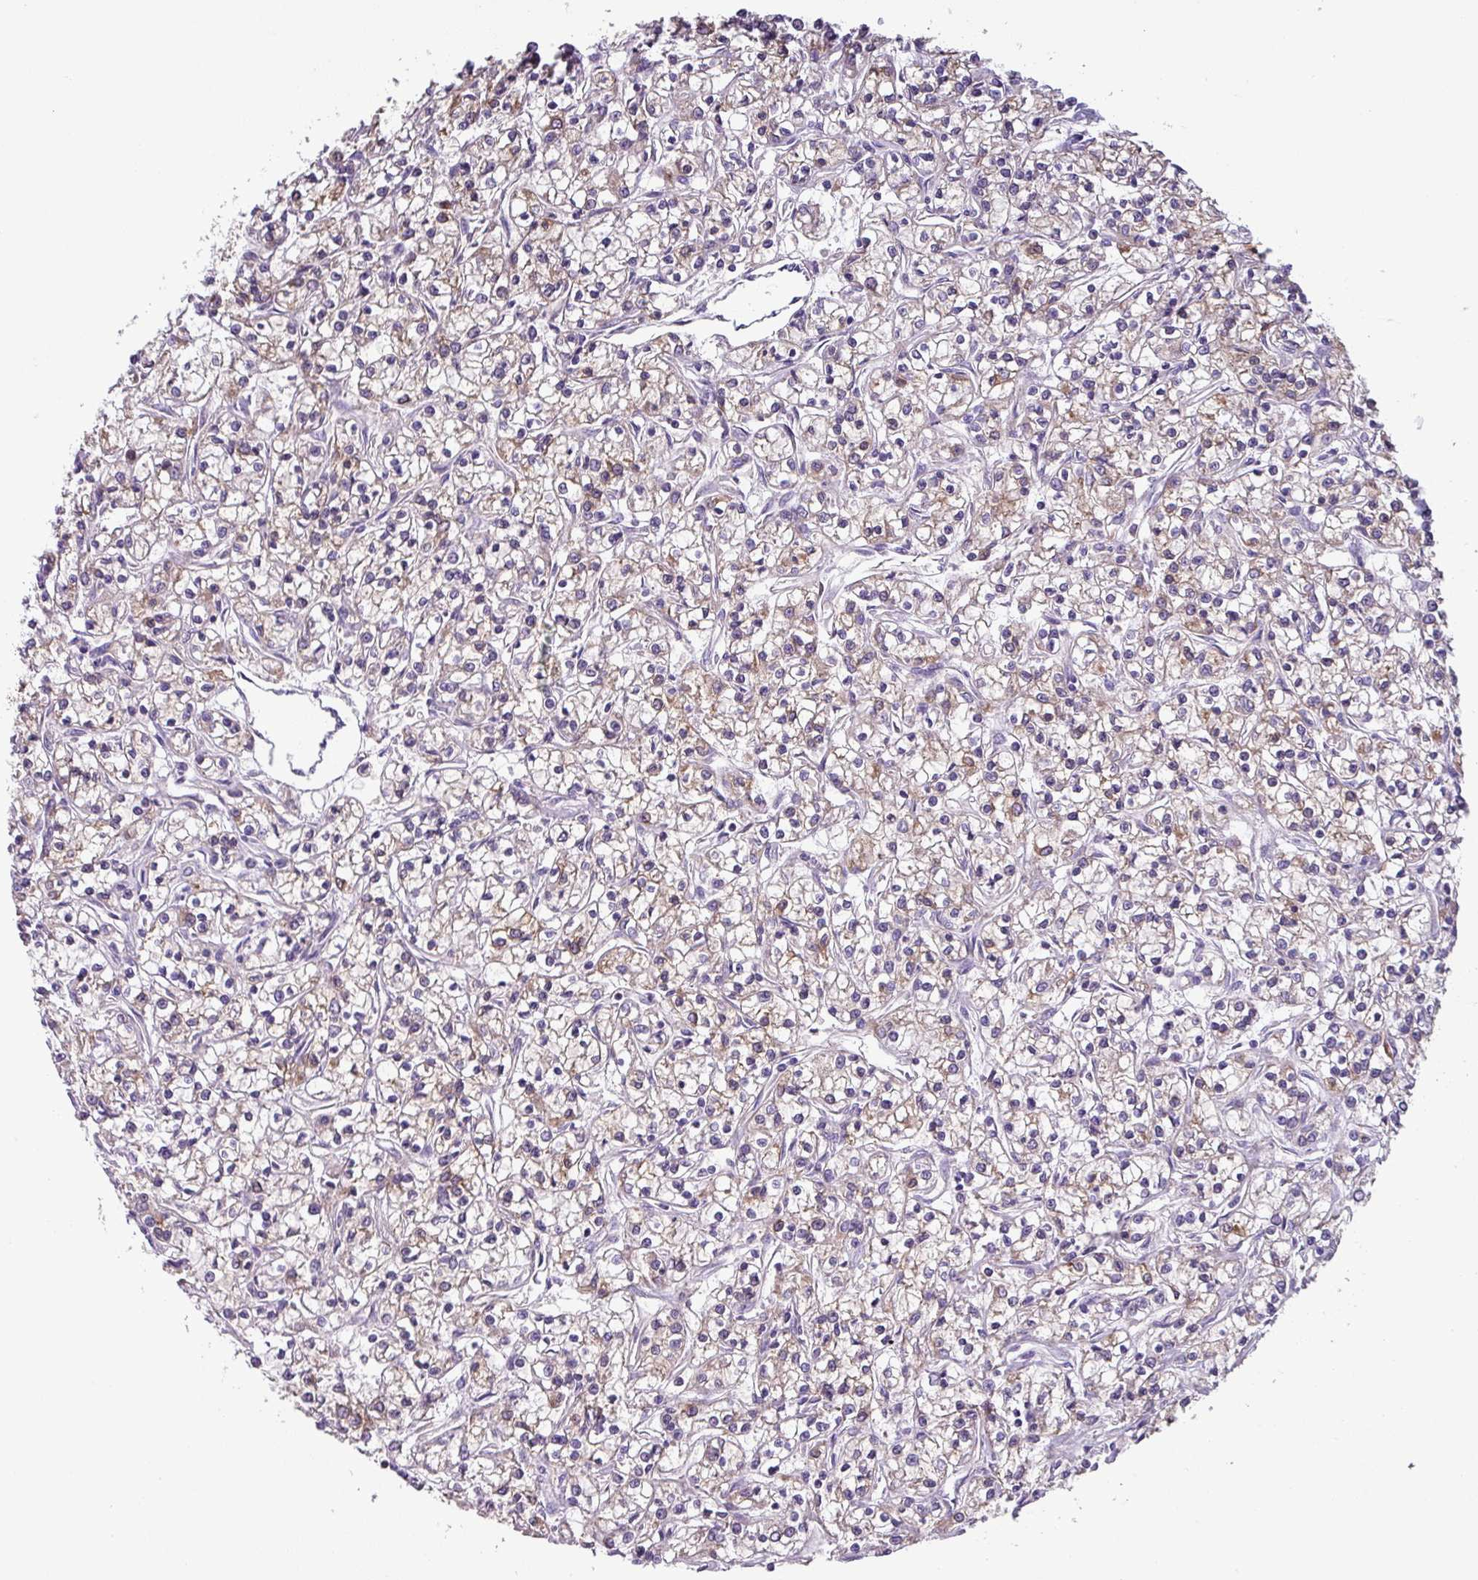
{"staining": {"intensity": "weak", "quantity": "25%-75%", "location": "cytoplasmic/membranous"}, "tissue": "renal cancer", "cell_type": "Tumor cells", "image_type": "cancer", "snomed": [{"axis": "morphology", "description": "Adenocarcinoma, NOS"}, {"axis": "topography", "description": "Kidney"}], "caption": "Immunohistochemistry (DAB) staining of renal cancer reveals weak cytoplasmic/membranous protein staining in about 25%-75% of tumor cells.", "gene": "SLC23A2", "patient": {"sex": "female", "age": 59}}